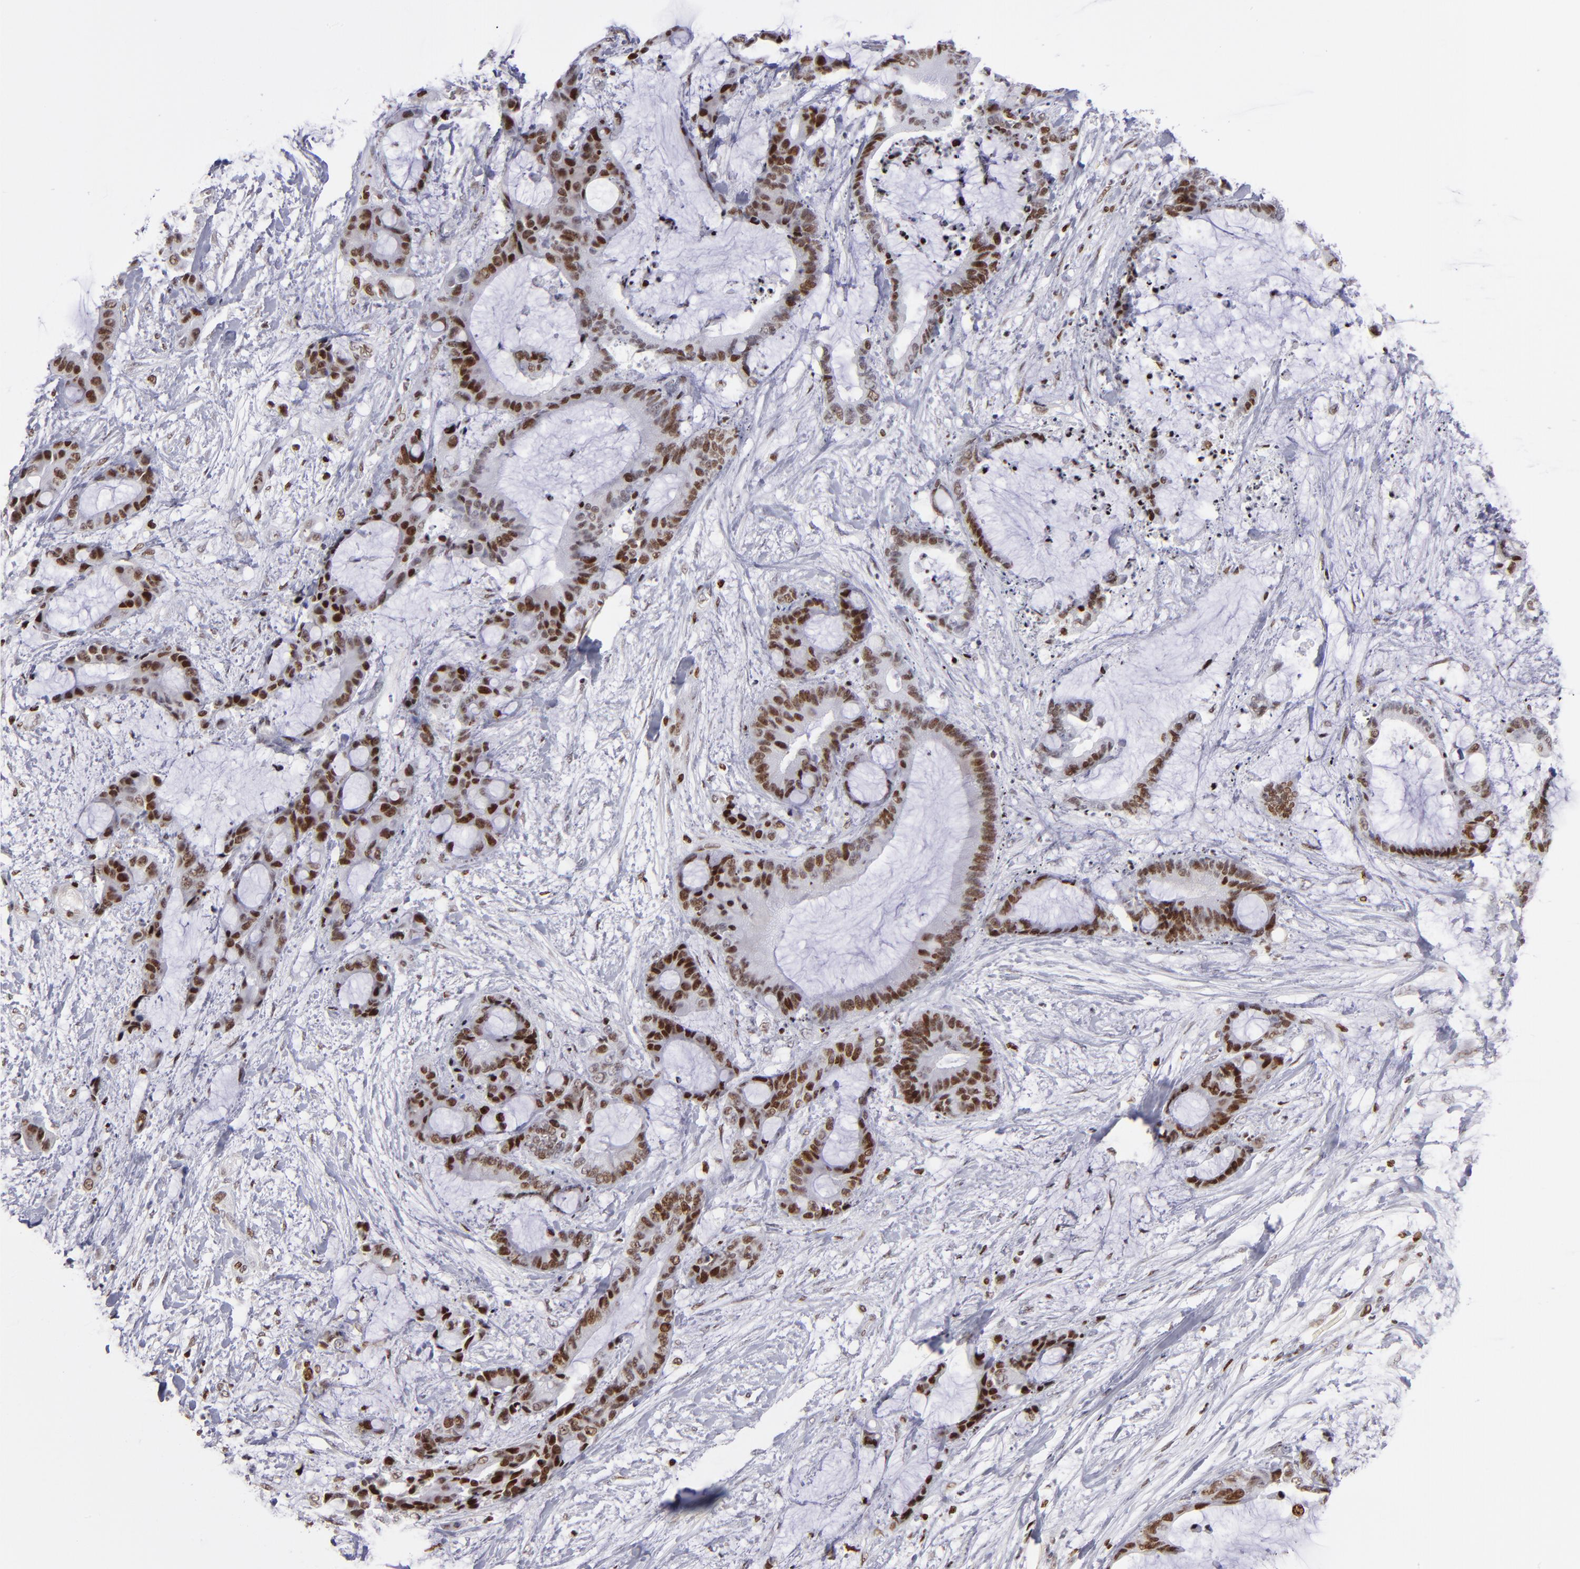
{"staining": {"intensity": "strong", "quantity": ">75%", "location": "nuclear"}, "tissue": "liver cancer", "cell_type": "Tumor cells", "image_type": "cancer", "snomed": [{"axis": "morphology", "description": "Cholangiocarcinoma"}, {"axis": "topography", "description": "Liver"}], "caption": "An image showing strong nuclear expression in about >75% of tumor cells in liver cholangiocarcinoma, as visualized by brown immunohistochemical staining.", "gene": "POLA1", "patient": {"sex": "female", "age": 73}}